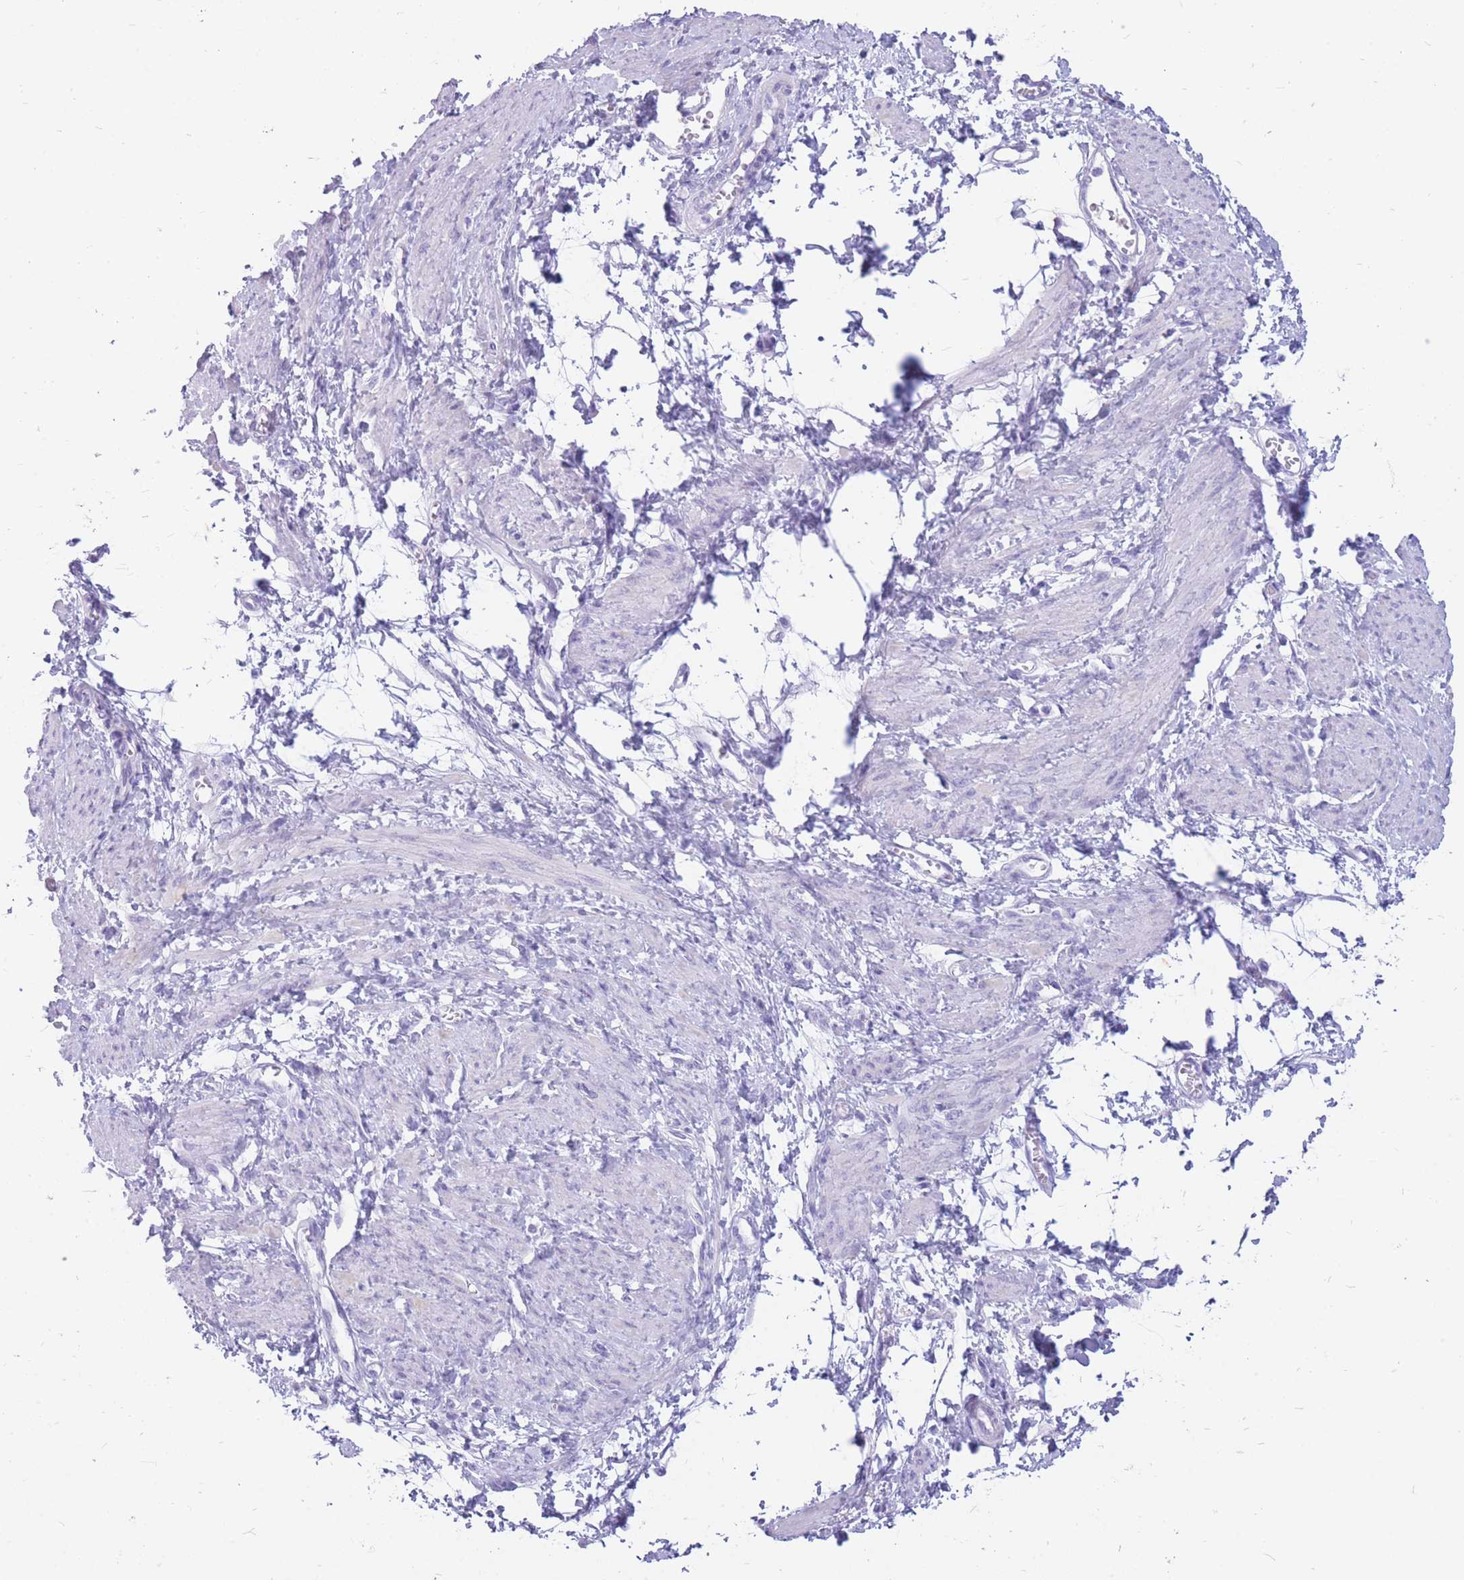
{"staining": {"intensity": "negative", "quantity": "none", "location": "none"}, "tissue": "smooth muscle", "cell_type": "Smooth muscle cells", "image_type": "normal", "snomed": [{"axis": "morphology", "description": "Normal tissue, NOS"}, {"axis": "topography", "description": "Smooth muscle"}, {"axis": "topography", "description": "Uterus"}], "caption": "Smooth muscle cells show no significant protein expression in benign smooth muscle. (Brightfield microscopy of DAB immunohistochemistry at high magnification).", "gene": "ZFP37", "patient": {"sex": "female", "age": 39}}